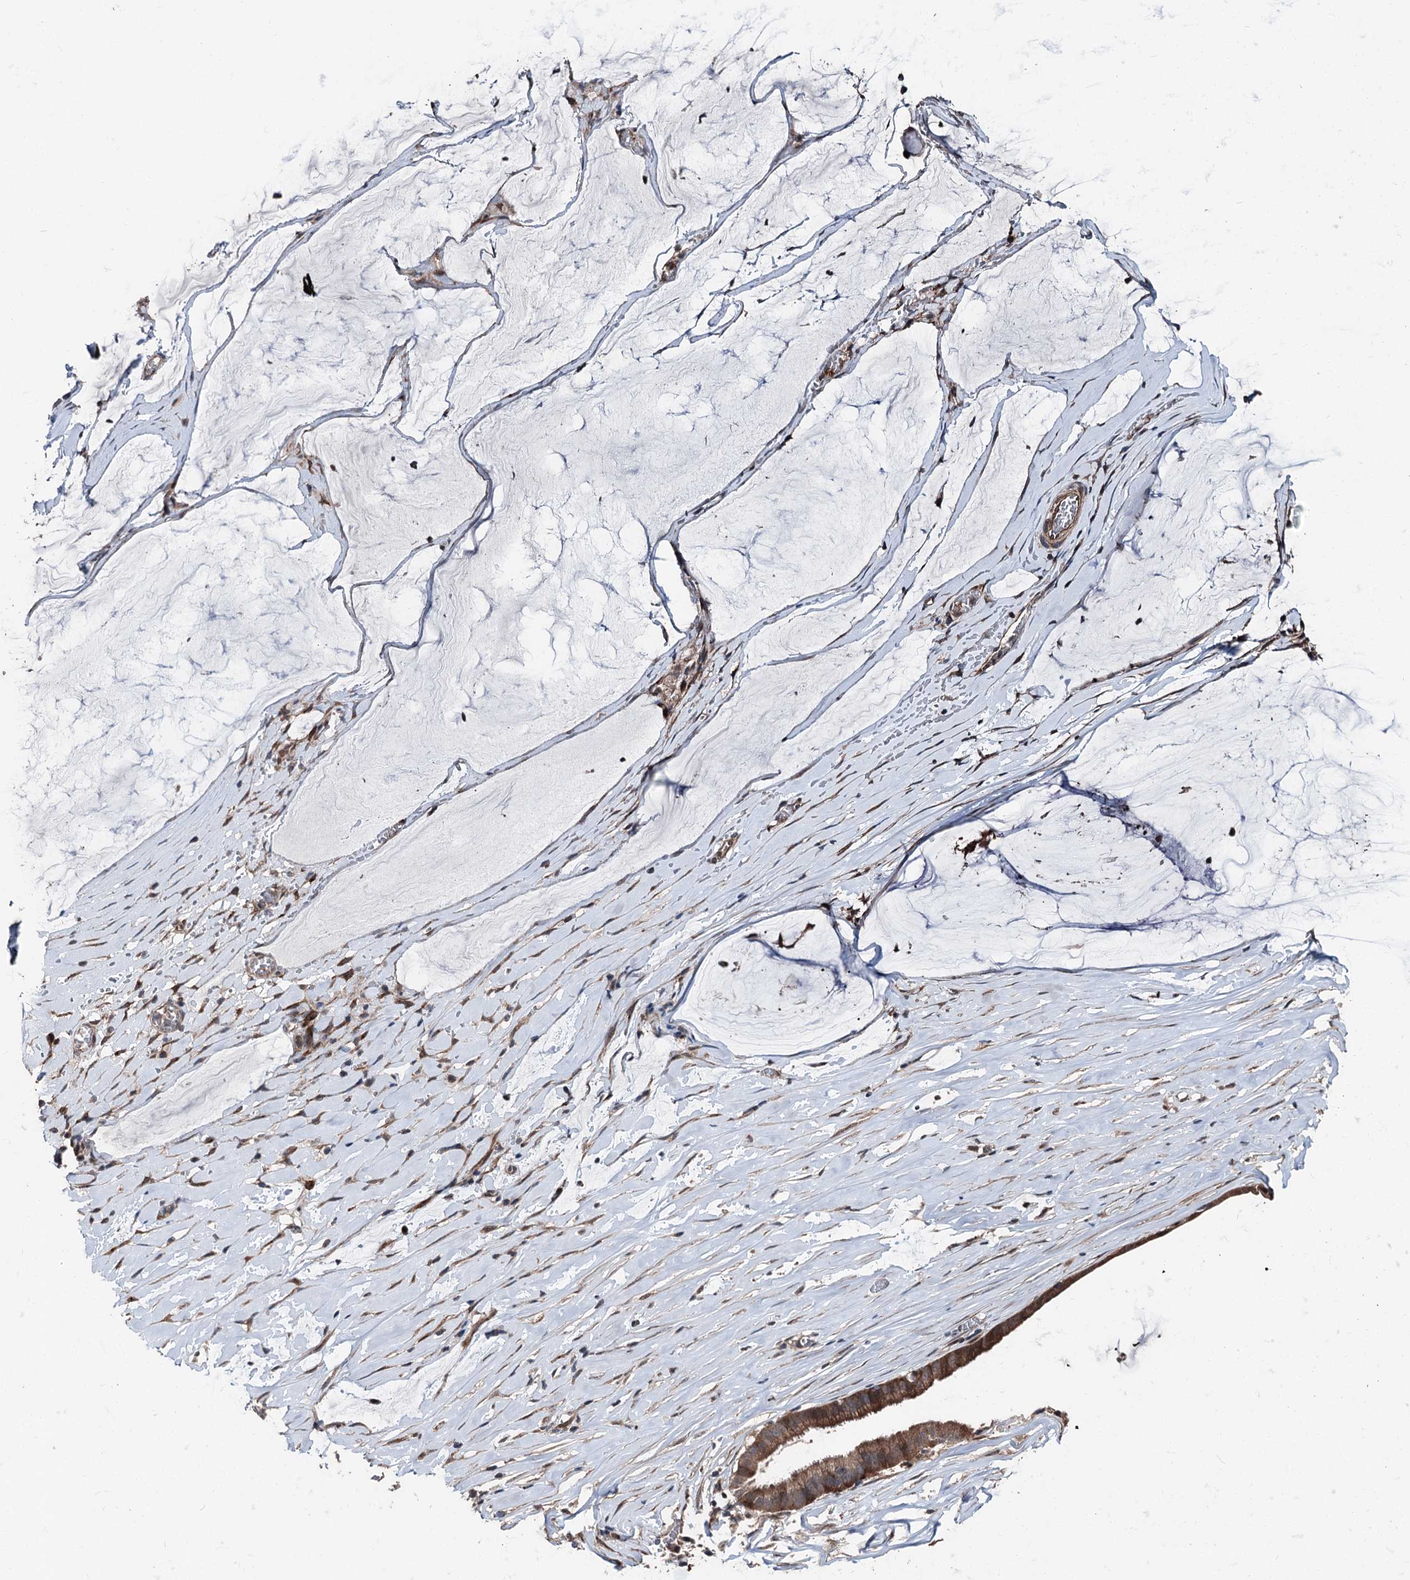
{"staining": {"intensity": "strong", "quantity": ">75%", "location": "cytoplasmic/membranous"}, "tissue": "ovarian cancer", "cell_type": "Tumor cells", "image_type": "cancer", "snomed": [{"axis": "morphology", "description": "Cystadenocarcinoma, mucinous, NOS"}, {"axis": "topography", "description": "Ovary"}], "caption": "Tumor cells demonstrate high levels of strong cytoplasmic/membranous expression in about >75% of cells in ovarian cancer (mucinous cystadenocarcinoma). Using DAB (brown) and hematoxylin (blue) stains, captured at high magnification using brightfield microscopy.", "gene": "PSMD13", "patient": {"sex": "female", "age": 73}}